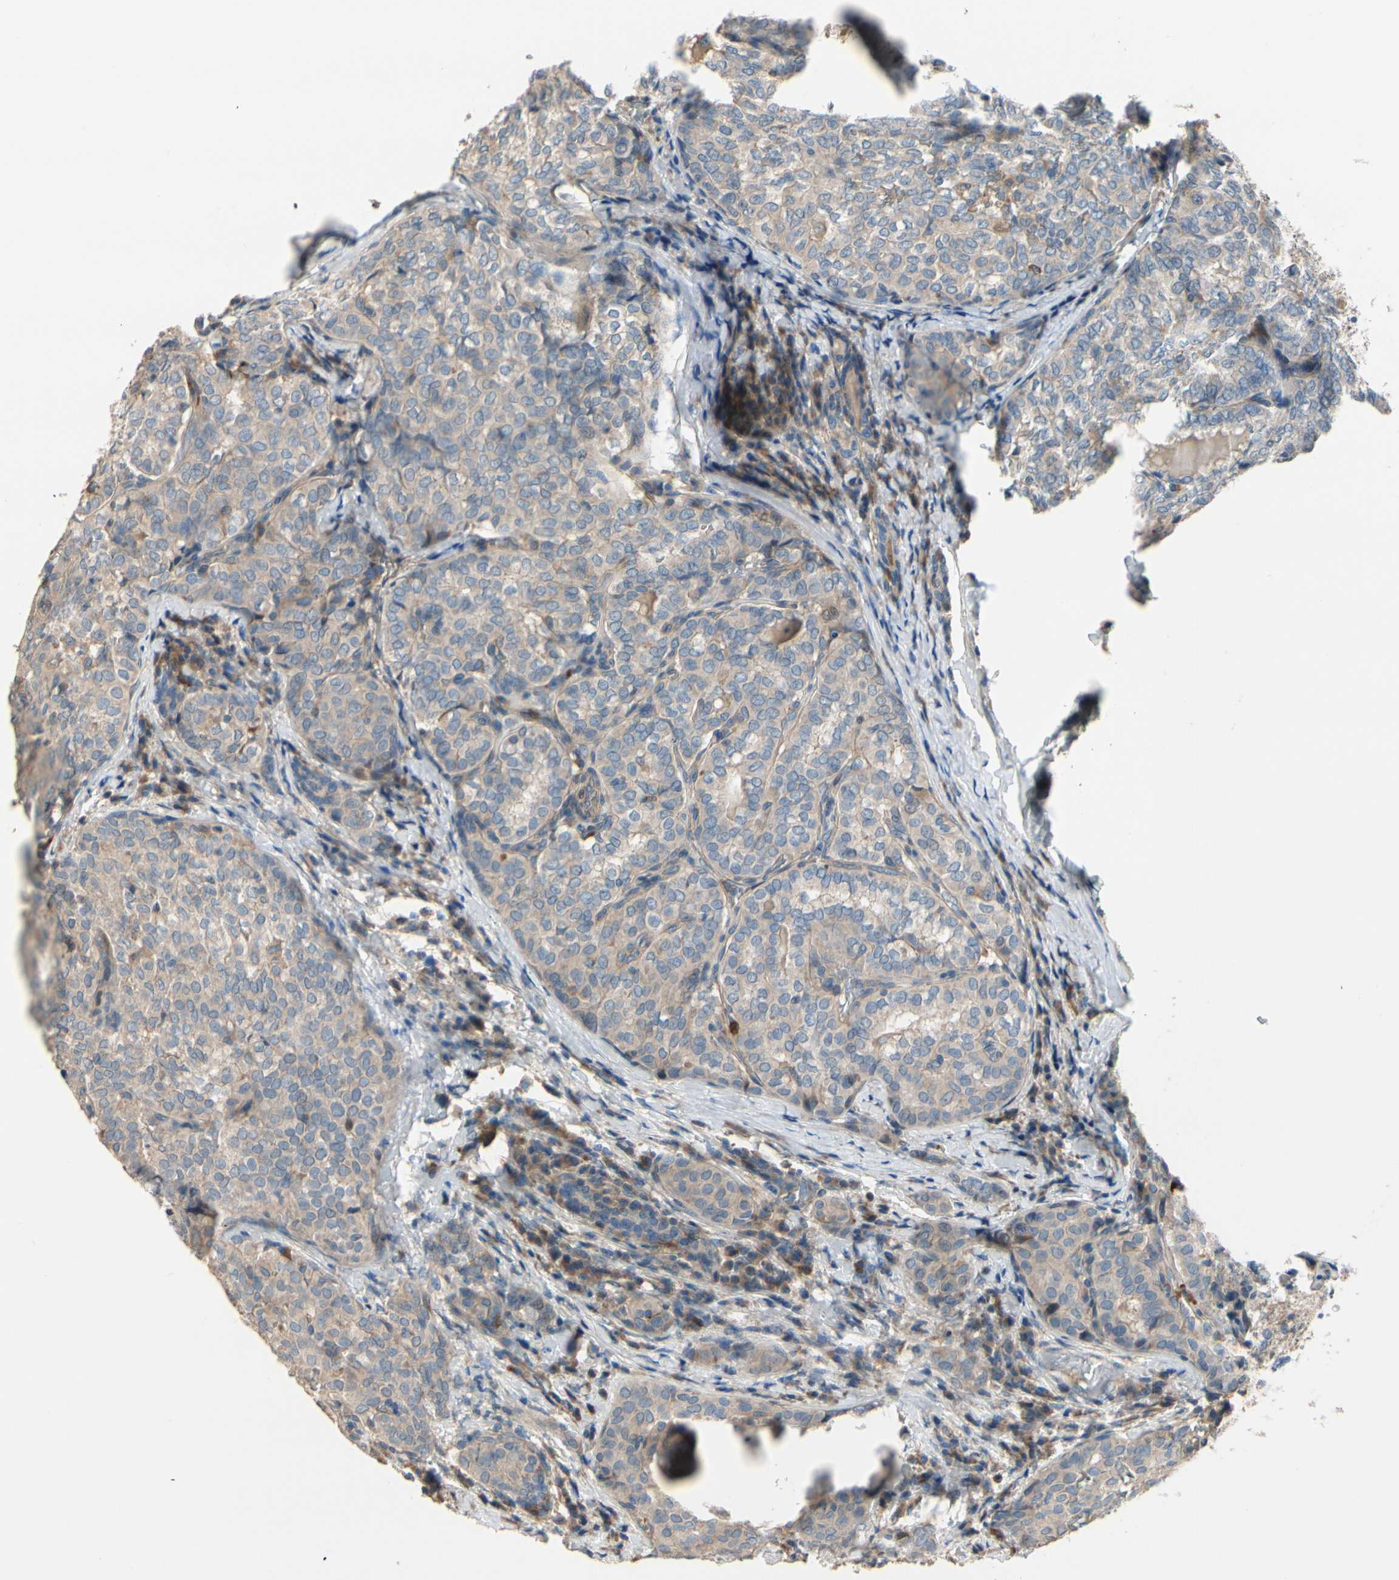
{"staining": {"intensity": "weak", "quantity": ">75%", "location": "cytoplasmic/membranous"}, "tissue": "thyroid cancer", "cell_type": "Tumor cells", "image_type": "cancer", "snomed": [{"axis": "morphology", "description": "Normal tissue, NOS"}, {"axis": "morphology", "description": "Papillary adenocarcinoma, NOS"}, {"axis": "topography", "description": "Thyroid gland"}], "caption": "Thyroid cancer (papillary adenocarcinoma) stained for a protein (brown) displays weak cytoplasmic/membranous positive positivity in about >75% of tumor cells.", "gene": "SIGLEC5", "patient": {"sex": "female", "age": 30}}